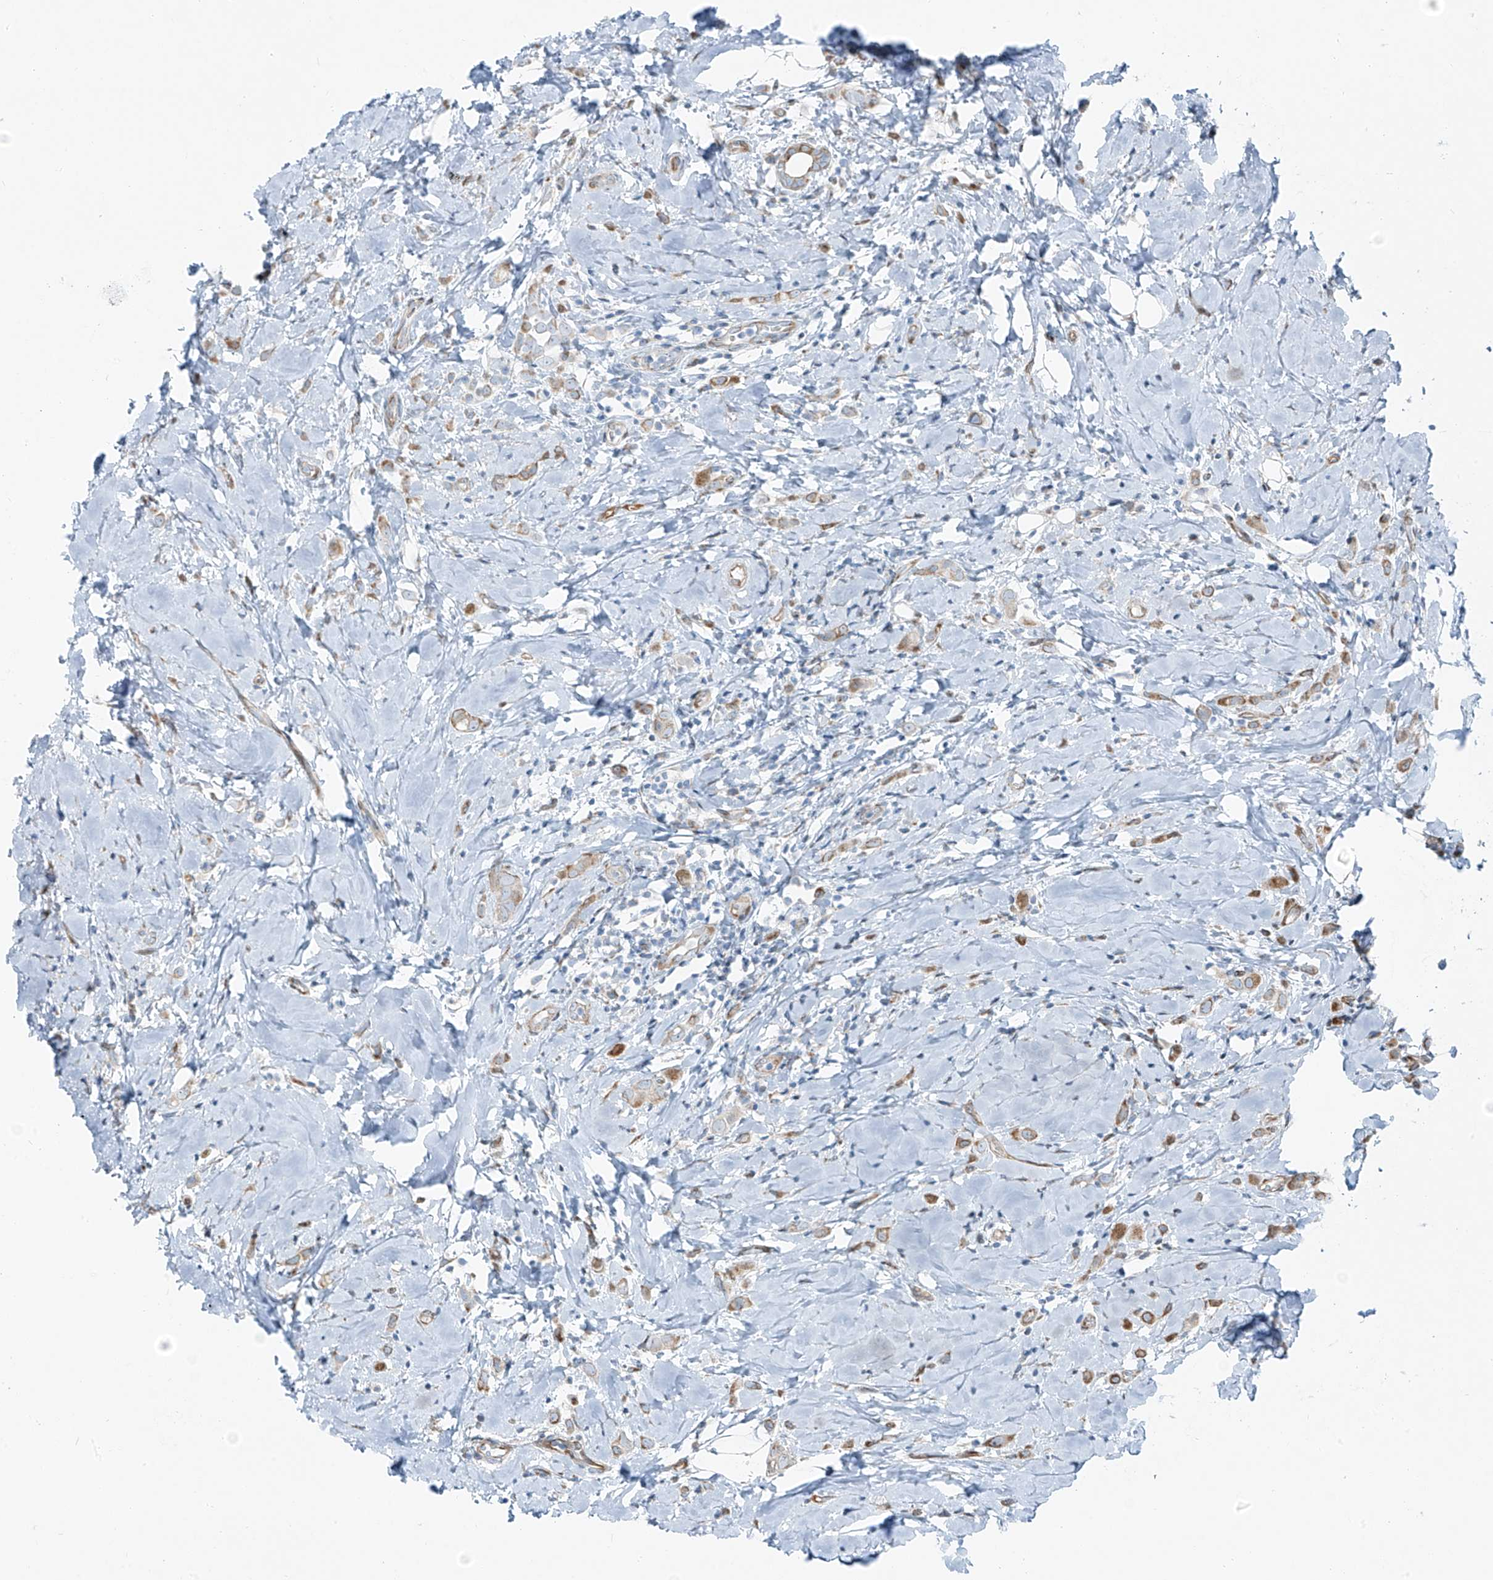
{"staining": {"intensity": "moderate", "quantity": "25%-75%", "location": "cytoplasmic/membranous"}, "tissue": "breast cancer", "cell_type": "Tumor cells", "image_type": "cancer", "snomed": [{"axis": "morphology", "description": "Lobular carcinoma"}, {"axis": "topography", "description": "Breast"}], "caption": "Immunohistochemistry (IHC) histopathology image of breast lobular carcinoma stained for a protein (brown), which reveals medium levels of moderate cytoplasmic/membranous positivity in about 25%-75% of tumor cells.", "gene": "HIC2", "patient": {"sex": "female", "age": 47}}